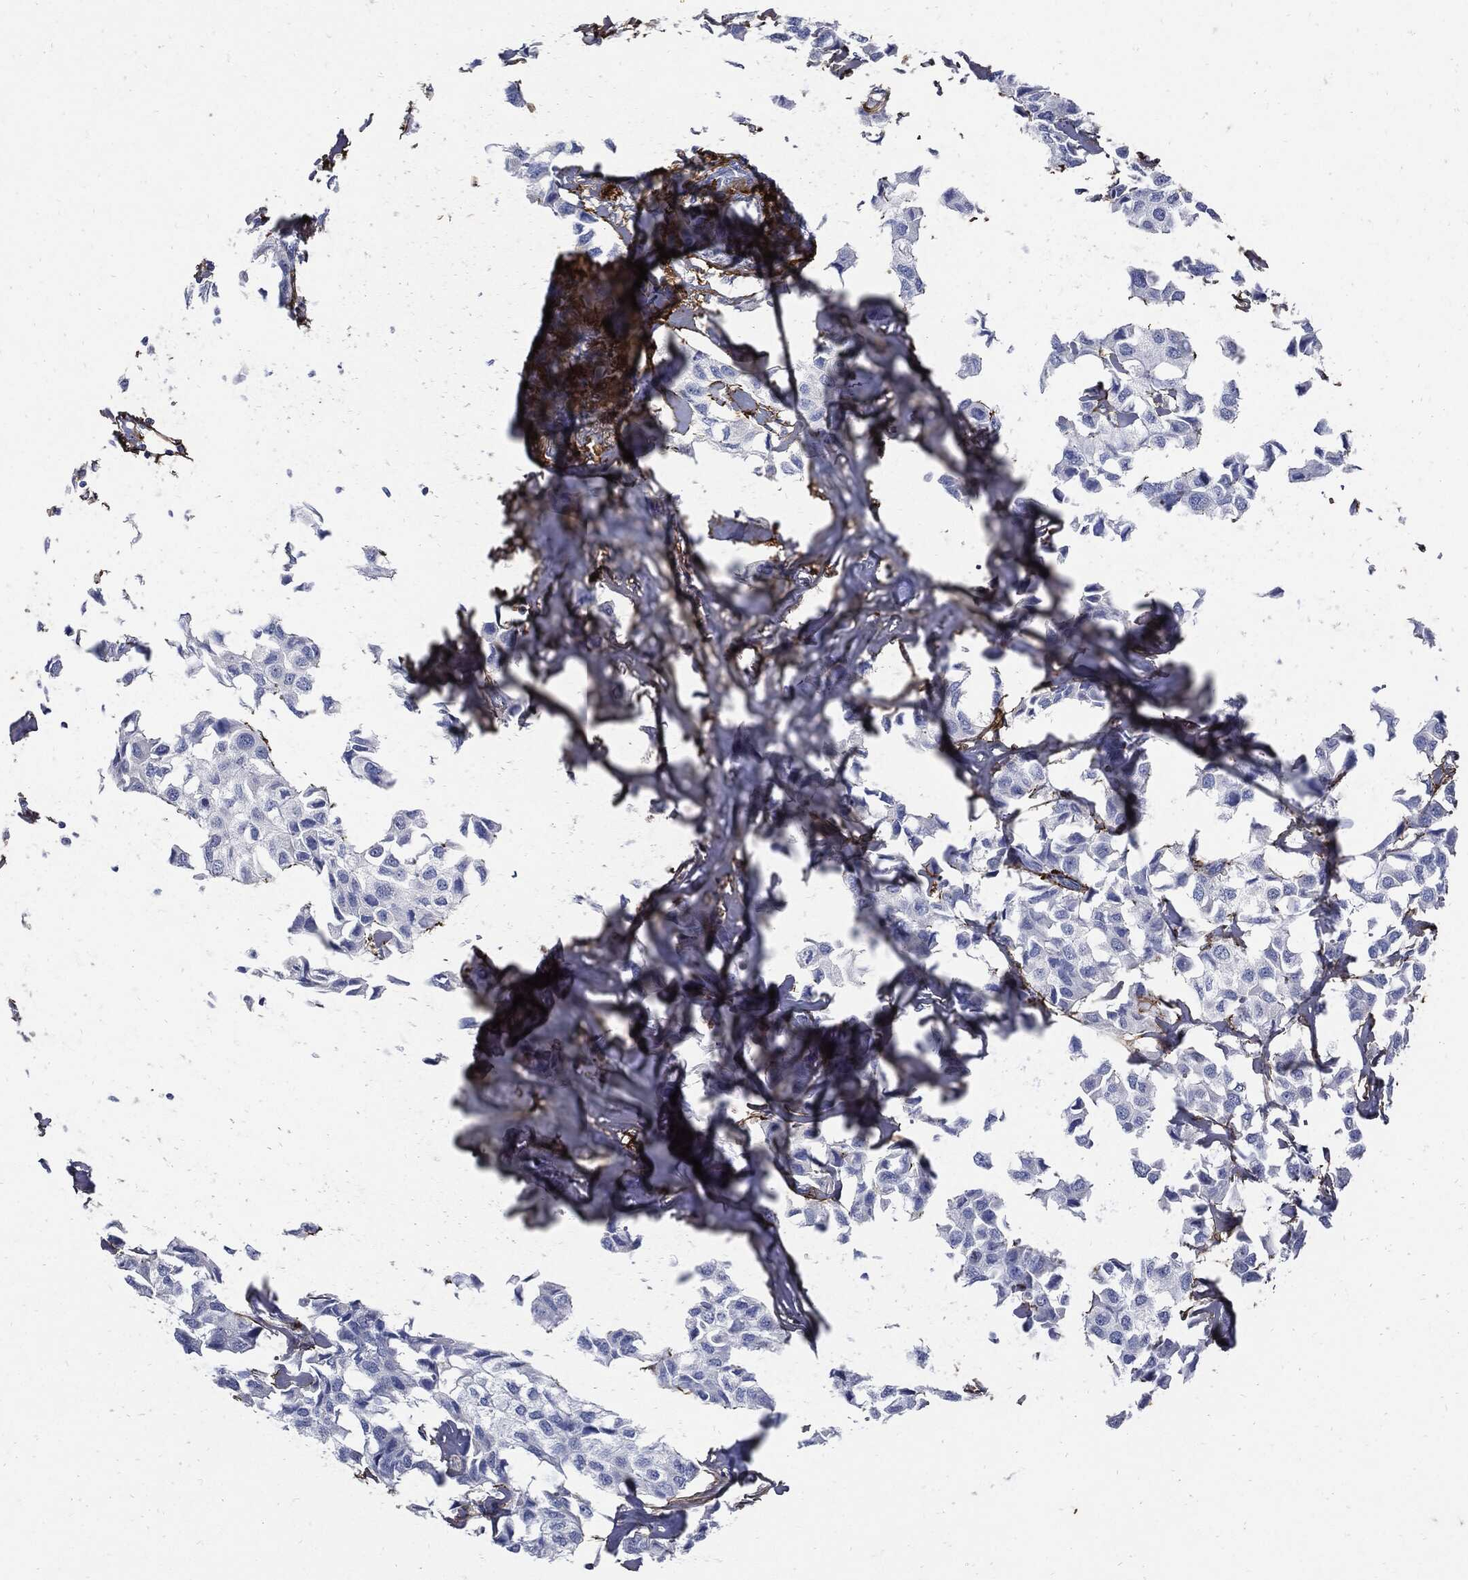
{"staining": {"intensity": "negative", "quantity": "none", "location": "none"}, "tissue": "breast cancer", "cell_type": "Tumor cells", "image_type": "cancer", "snomed": [{"axis": "morphology", "description": "Duct carcinoma"}, {"axis": "topography", "description": "Breast"}], "caption": "Immunohistochemical staining of breast intraductal carcinoma exhibits no significant staining in tumor cells.", "gene": "FBN1", "patient": {"sex": "female", "age": 80}}